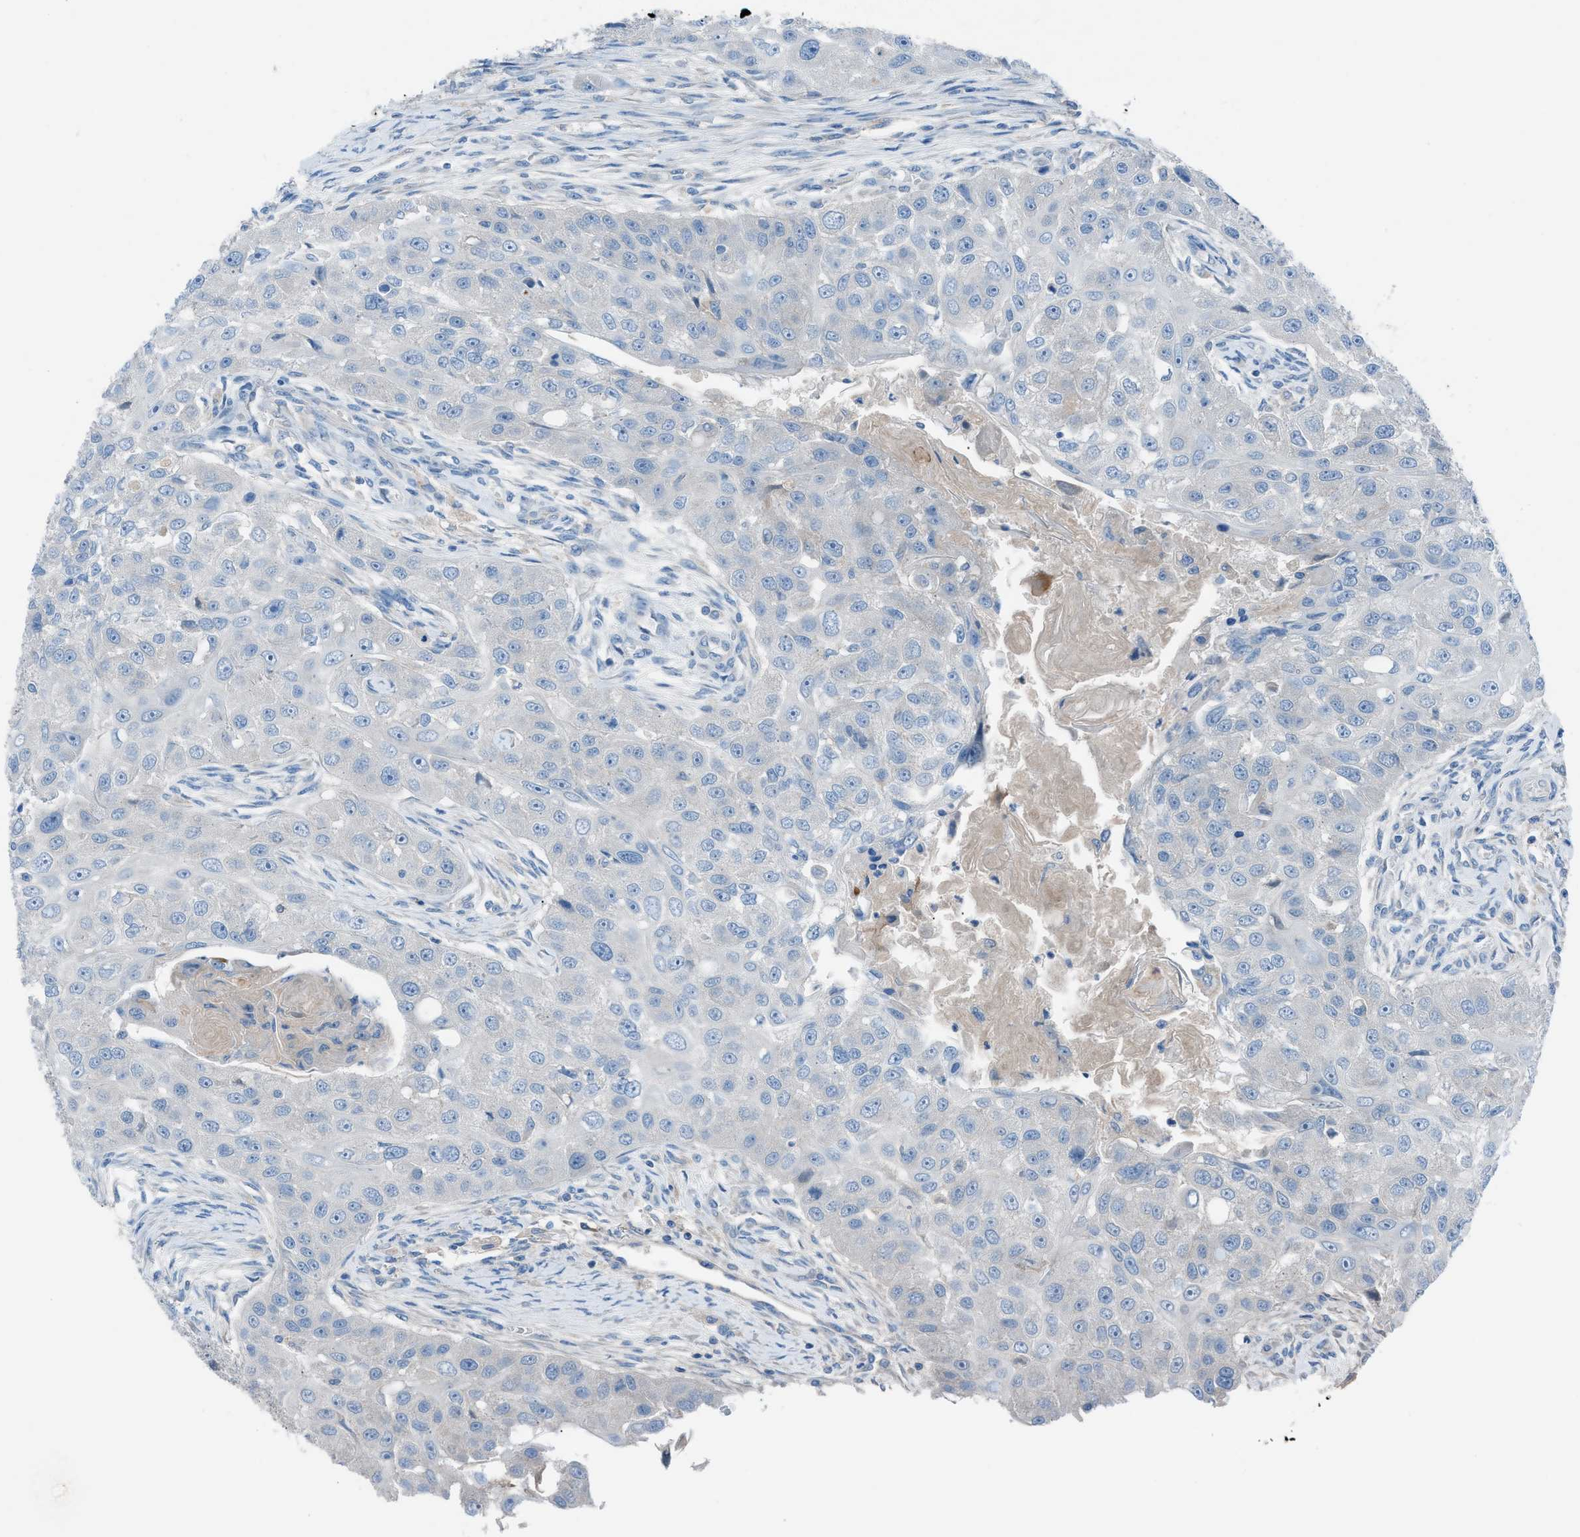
{"staining": {"intensity": "negative", "quantity": "none", "location": "none"}, "tissue": "head and neck cancer", "cell_type": "Tumor cells", "image_type": "cancer", "snomed": [{"axis": "morphology", "description": "Normal tissue, NOS"}, {"axis": "morphology", "description": "Squamous cell carcinoma, NOS"}, {"axis": "topography", "description": "Skeletal muscle"}, {"axis": "topography", "description": "Head-Neck"}], "caption": "Immunohistochemical staining of head and neck cancer shows no significant positivity in tumor cells.", "gene": "C5AR2", "patient": {"sex": "male", "age": 51}}